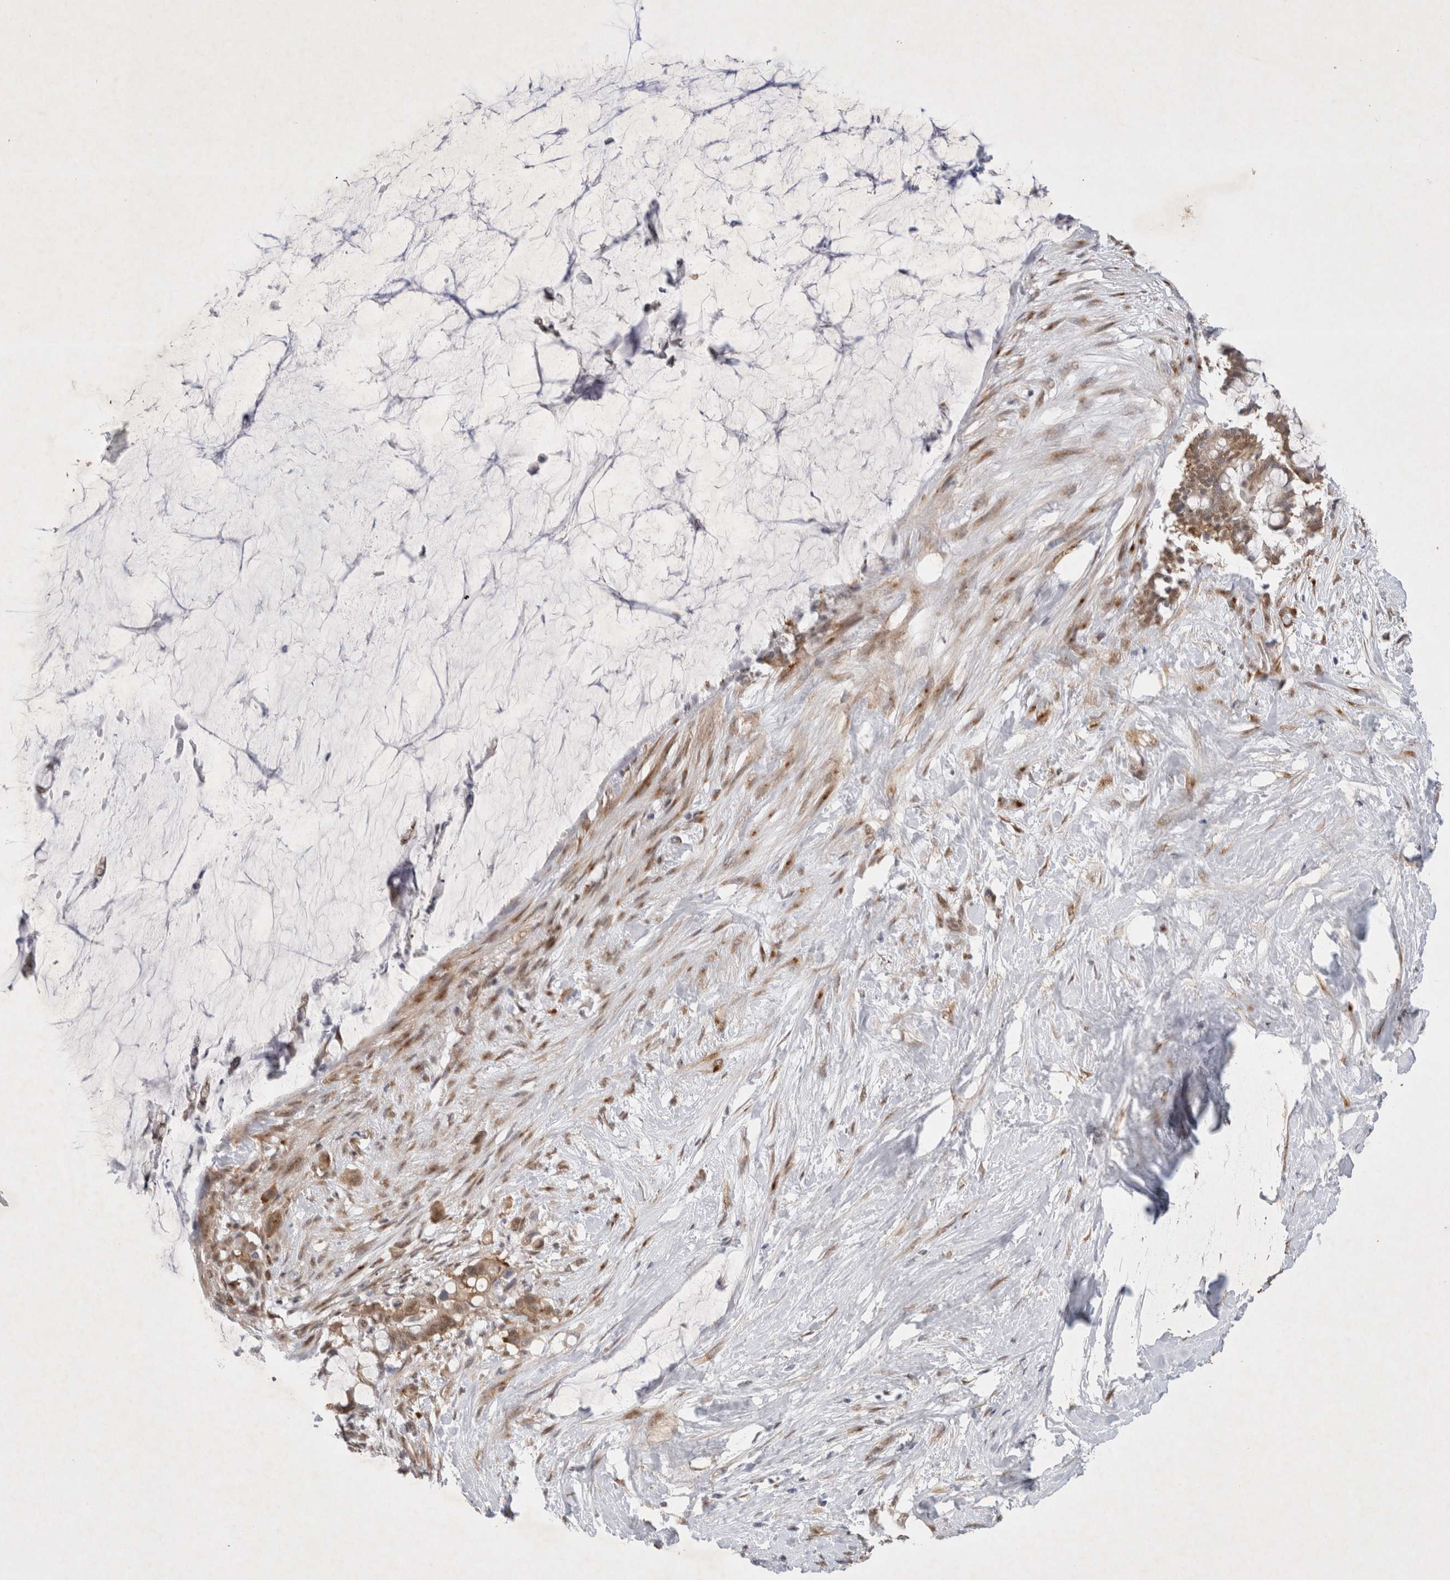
{"staining": {"intensity": "moderate", "quantity": ">75%", "location": "cytoplasmic/membranous"}, "tissue": "pancreatic cancer", "cell_type": "Tumor cells", "image_type": "cancer", "snomed": [{"axis": "morphology", "description": "Adenocarcinoma, NOS"}, {"axis": "topography", "description": "Pancreas"}], "caption": "Protein staining of adenocarcinoma (pancreatic) tissue displays moderate cytoplasmic/membranous expression in approximately >75% of tumor cells.", "gene": "WIPF2", "patient": {"sex": "male", "age": 41}}